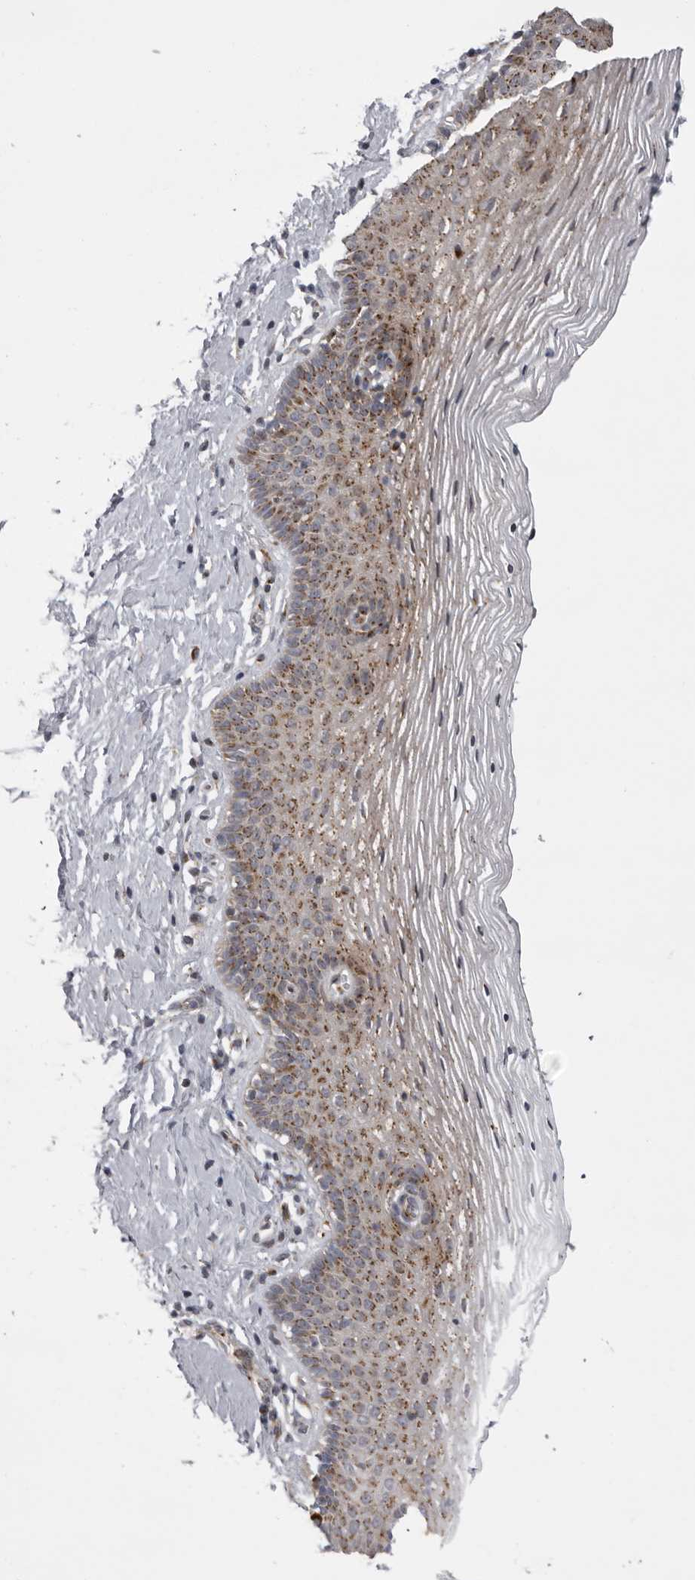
{"staining": {"intensity": "moderate", "quantity": ">75%", "location": "cytoplasmic/membranous"}, "tissue": "vagina", "cell_type": "Squamous epithelial cells", "image_type": "normal", "snomed": [{"axis": "morphology", "description": "Normal tissue, NOS"}, {"axis": "topography", "description": "Vagina"}], "caption": "Immunohistochemical staining of normal vagina shows >75% levels of moderate cytoplasmic/membranous protein expression in about >75% of squamous epithelial cells.", "gene": "WDR47", "patient": {"sex": "female", "age": 32}}